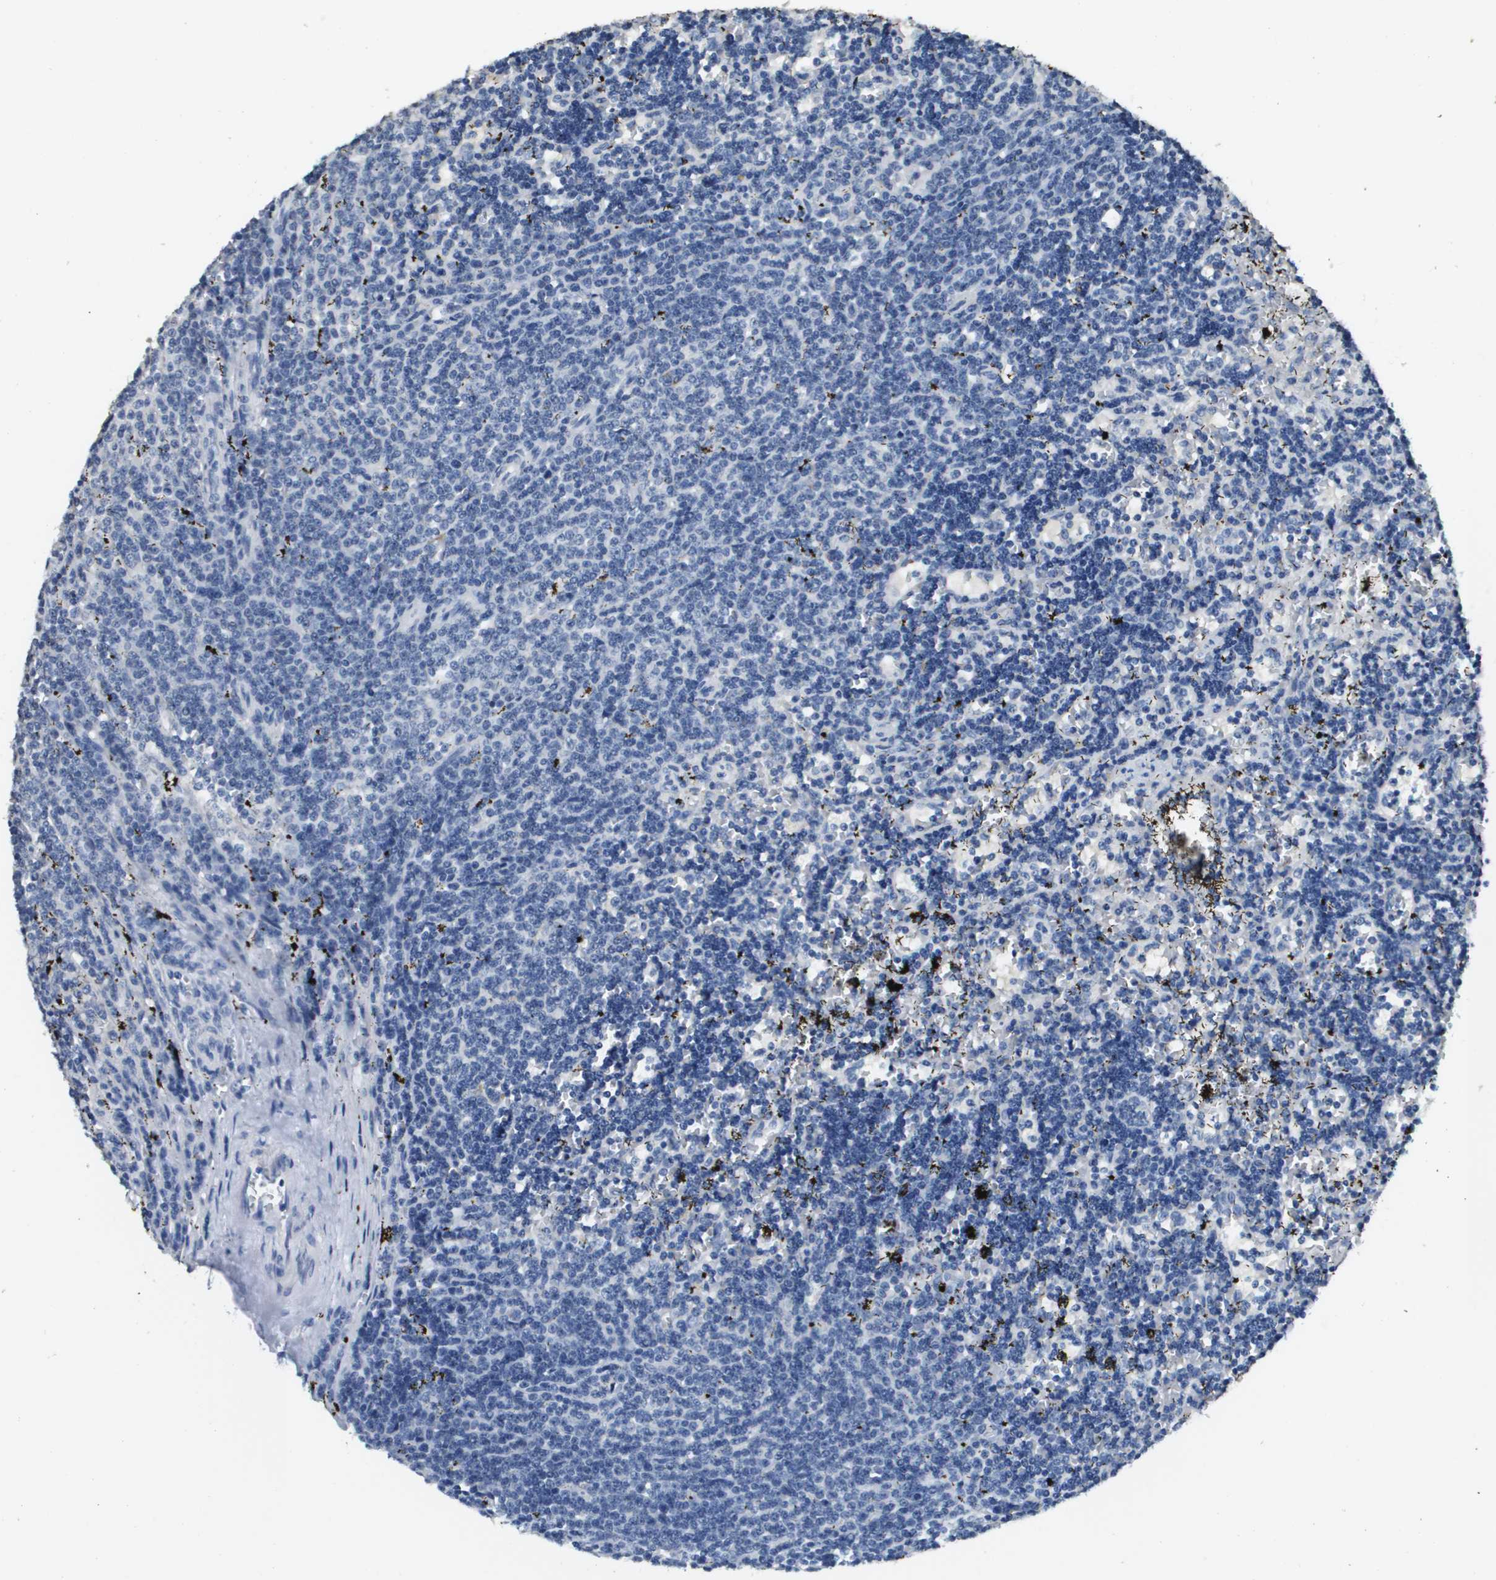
{"staining": {"intensity": "negative", "quantity": "none", "location": "none"}, "tissue": "lymphoma", "cell_type": "Tumor cells", "image_type": "cancer", "snomed": [{"axis": "morphology", "description": "Malignant lymphoma, non-Hodgkin's type, Low grade"}, {"axis": "topography", "description": "Spleen"}], "caption": "Immunohistochemical staining of malignant lymphoma, non-Hodgkin's type (low-grade) displays no significant staining in tumor cells. Nuclei are stained in blue.", "gene": "MT3", "patient": {"sex": "male", "age": 60}}